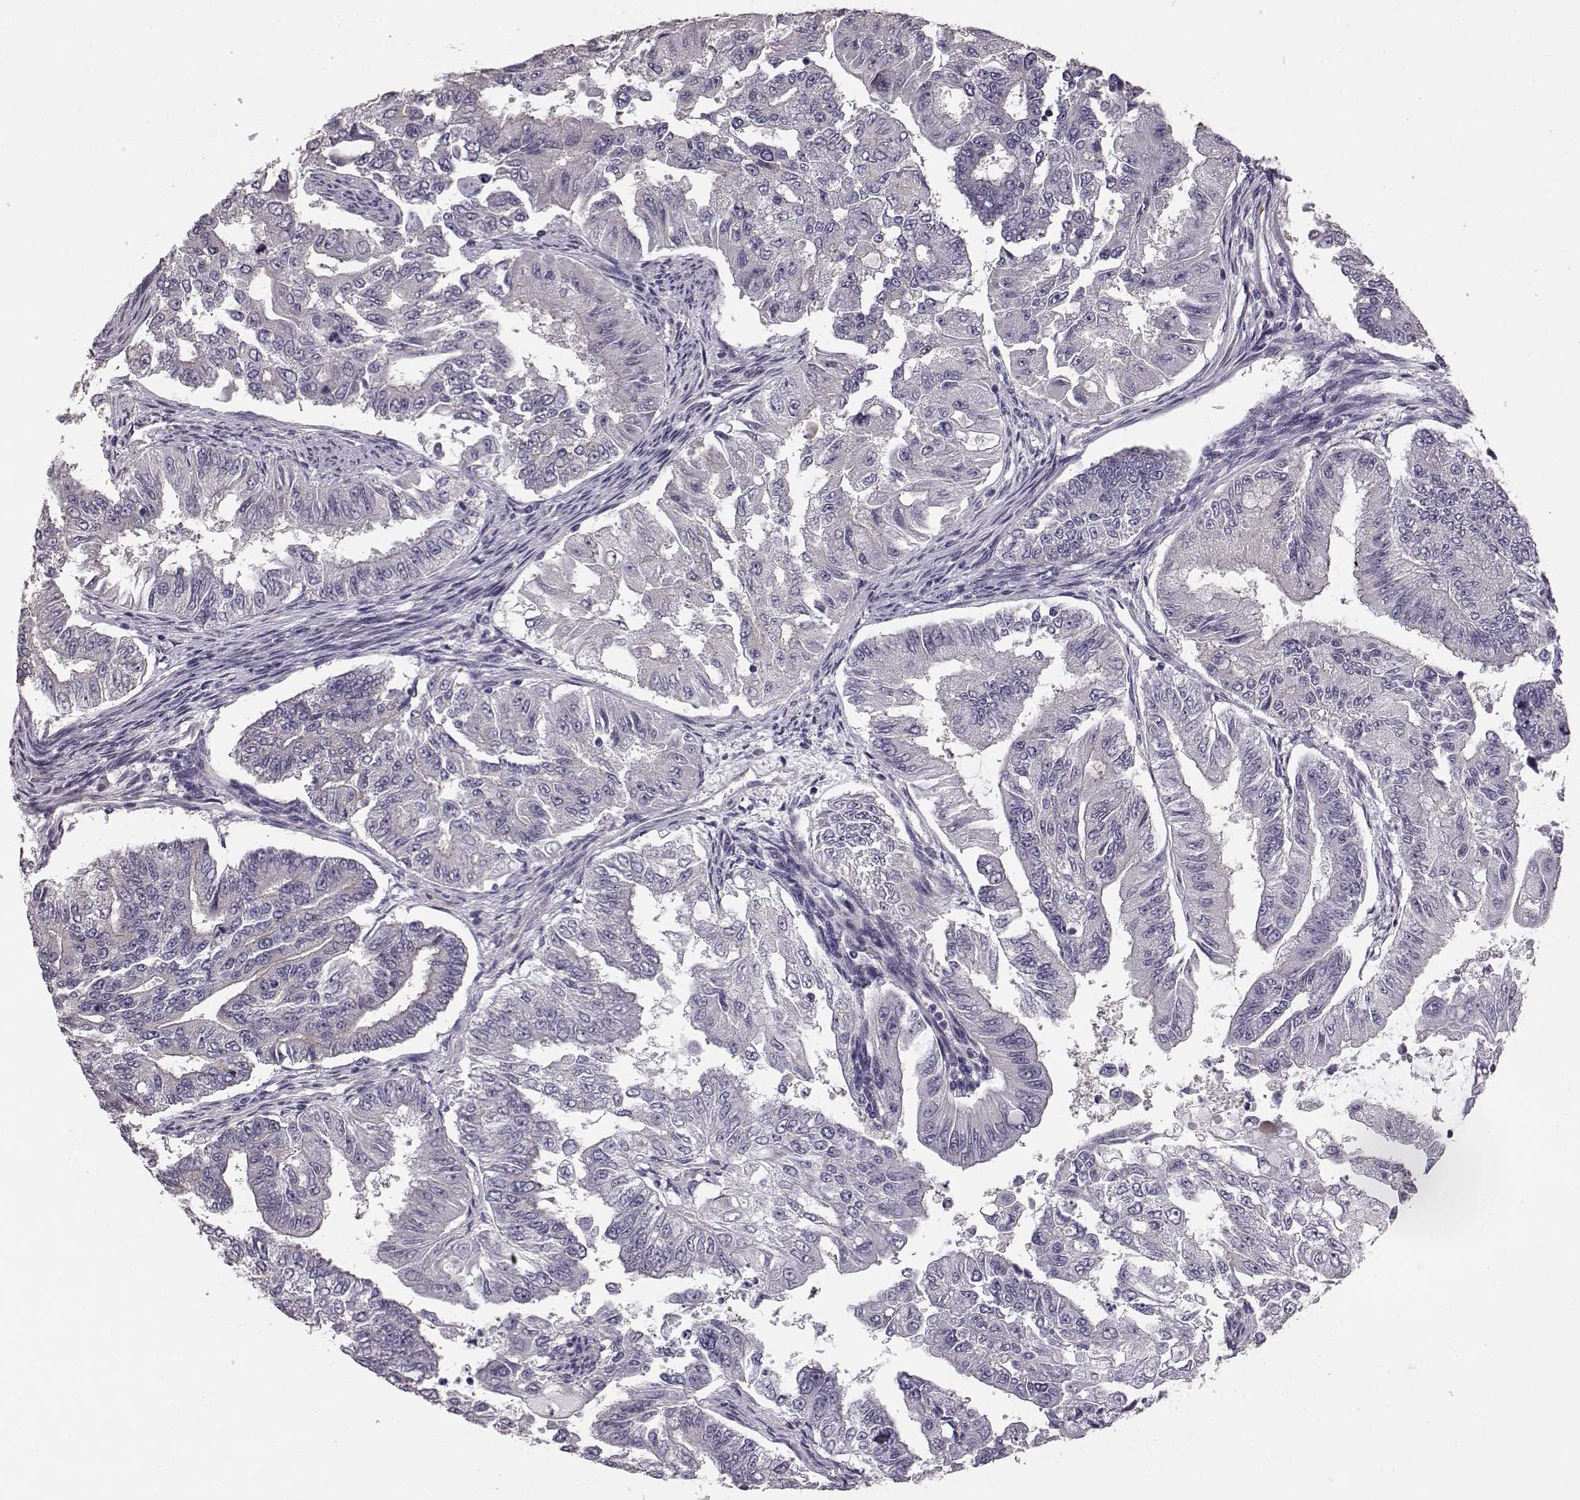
{"staining": {"intensity": "negative", "quantity": "none", "location": "none"}, "tissue": "endometrial cancer", "cell_type": "Tumor cells", "image_type": "cancer", "snomed": [{"axis": "morphology", "description": "Adenocarcinoma, NOS"}, {"axis": "topography", "description": "Uterus"}], "caption": "Immunohistochemistry micrograph of neoplastic tissue: human adenocarcinoma (endometrial) stained with DAB shows no significant protein positivity in tumor cells.", "gene": "GPR50", "patient": {"sex": "female", "age": 59}}